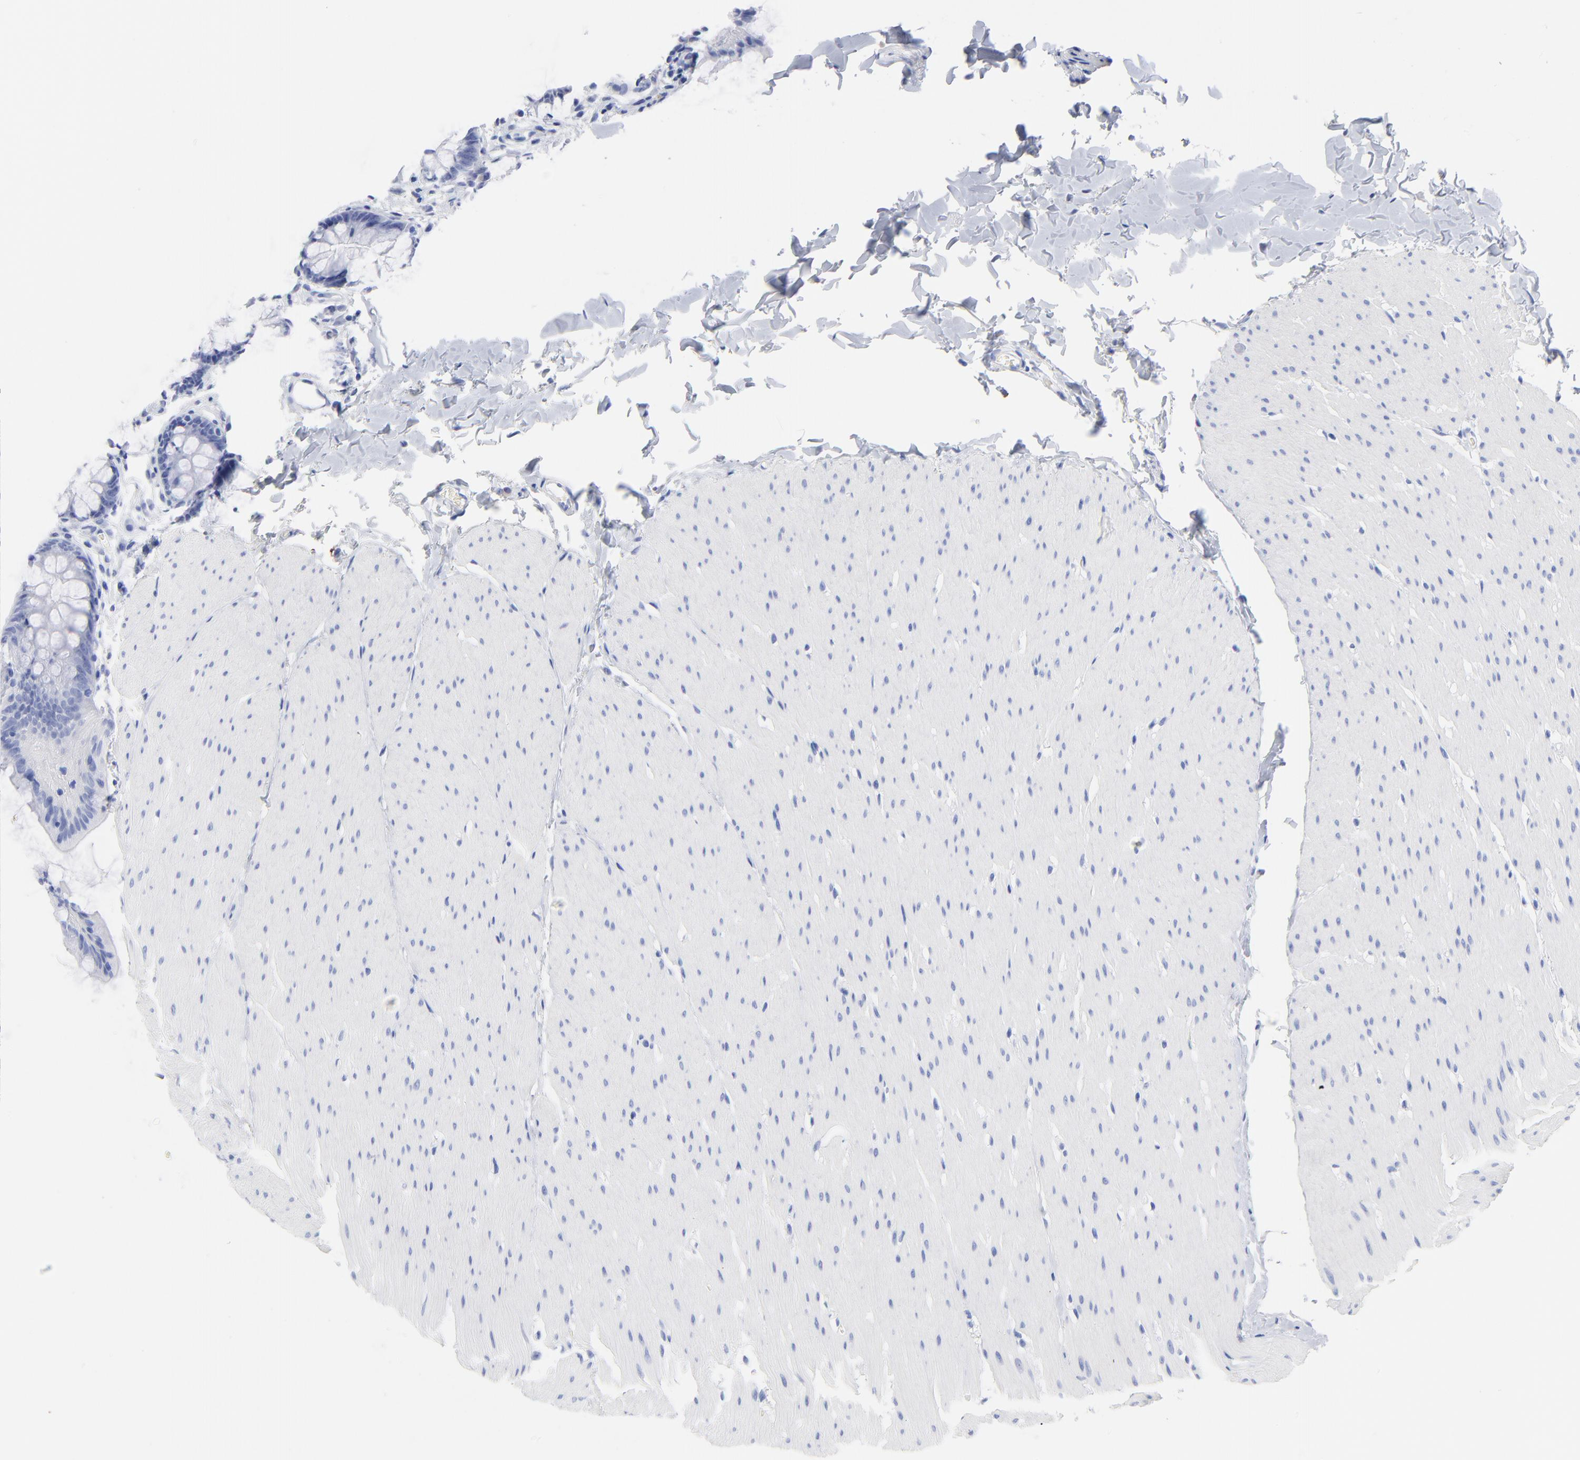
{"staining": {"intensity": "negative", "quantity": "none", "location": "none"}, "tissue": "colon", "cell_type": "Endothelial cells", "image_type": "normal", "snomed": [{"axis": "morphology", "description": "Normal tissue, NOS"}, {"axis": "topography", "description": "Smooth muscle"}, {"axis": "topography", "description": "Colon"}], "caption": "Endothelial cells are negative for brown protein staining in benign colon. (DAB IHC, high magnification).", "gene": "ACY1", "patient": {"sex": "male", "age": 67}}